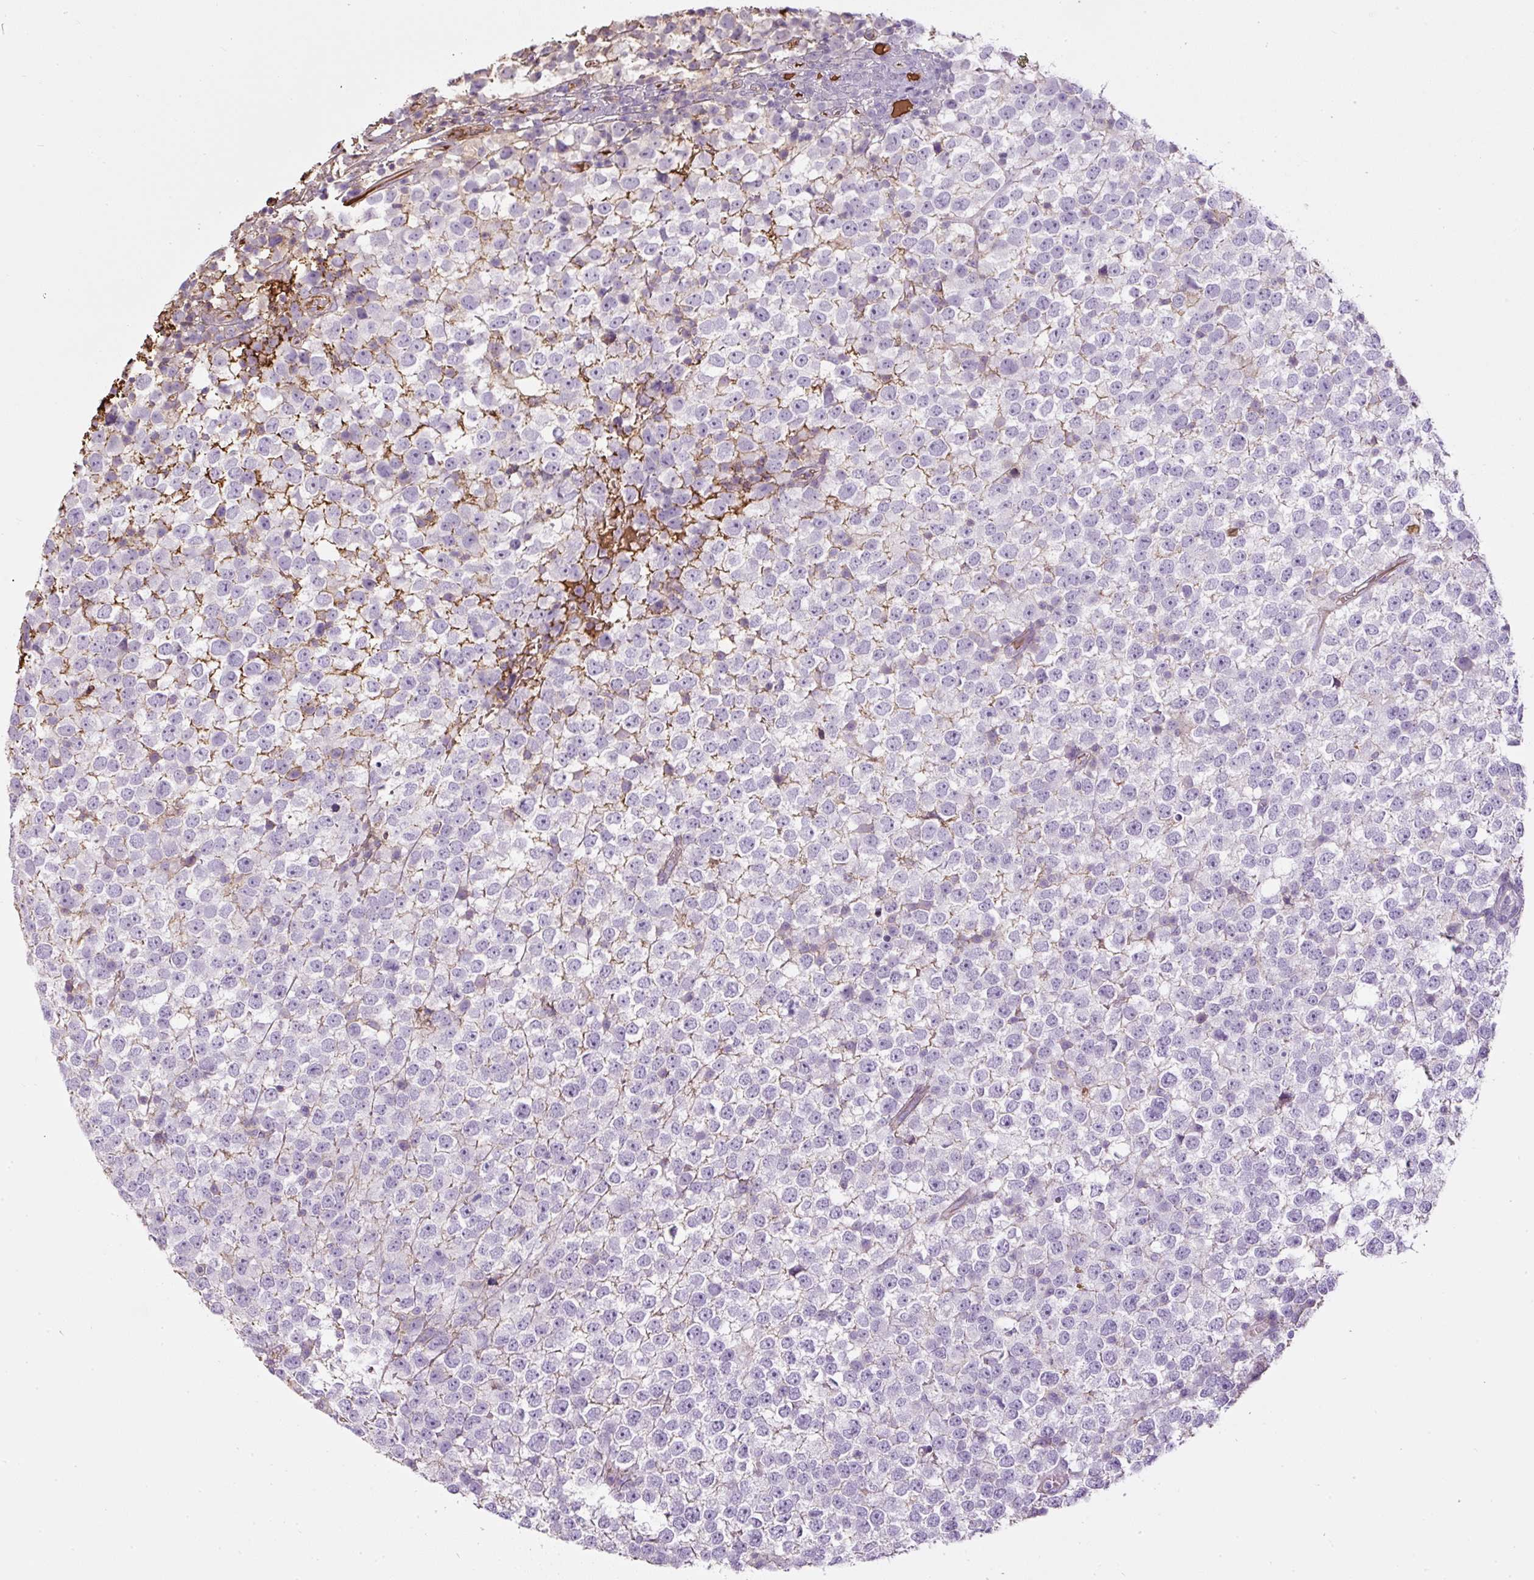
{"staining": {"intensity": "negative", "quantity": "none", "location": "none"}, "tissue": "testis cancer", "cell_type": "Tumor cells", "image_type": "cancer", "snomed": [{"axis": "morphology", "description": "Seminoma, NOS"}, {"axis": "topography", "description": "Testis"}], "caption": "Histopathology image shows no protein positivity in tumor cells of testis cancer tissue. Brightfield microscopy of IHC stained with DAB (brown) and hematoxylin (blue), captured at high magnification.", "gene": "APOA1", "patient": {"sex": "male", "age": 65}}